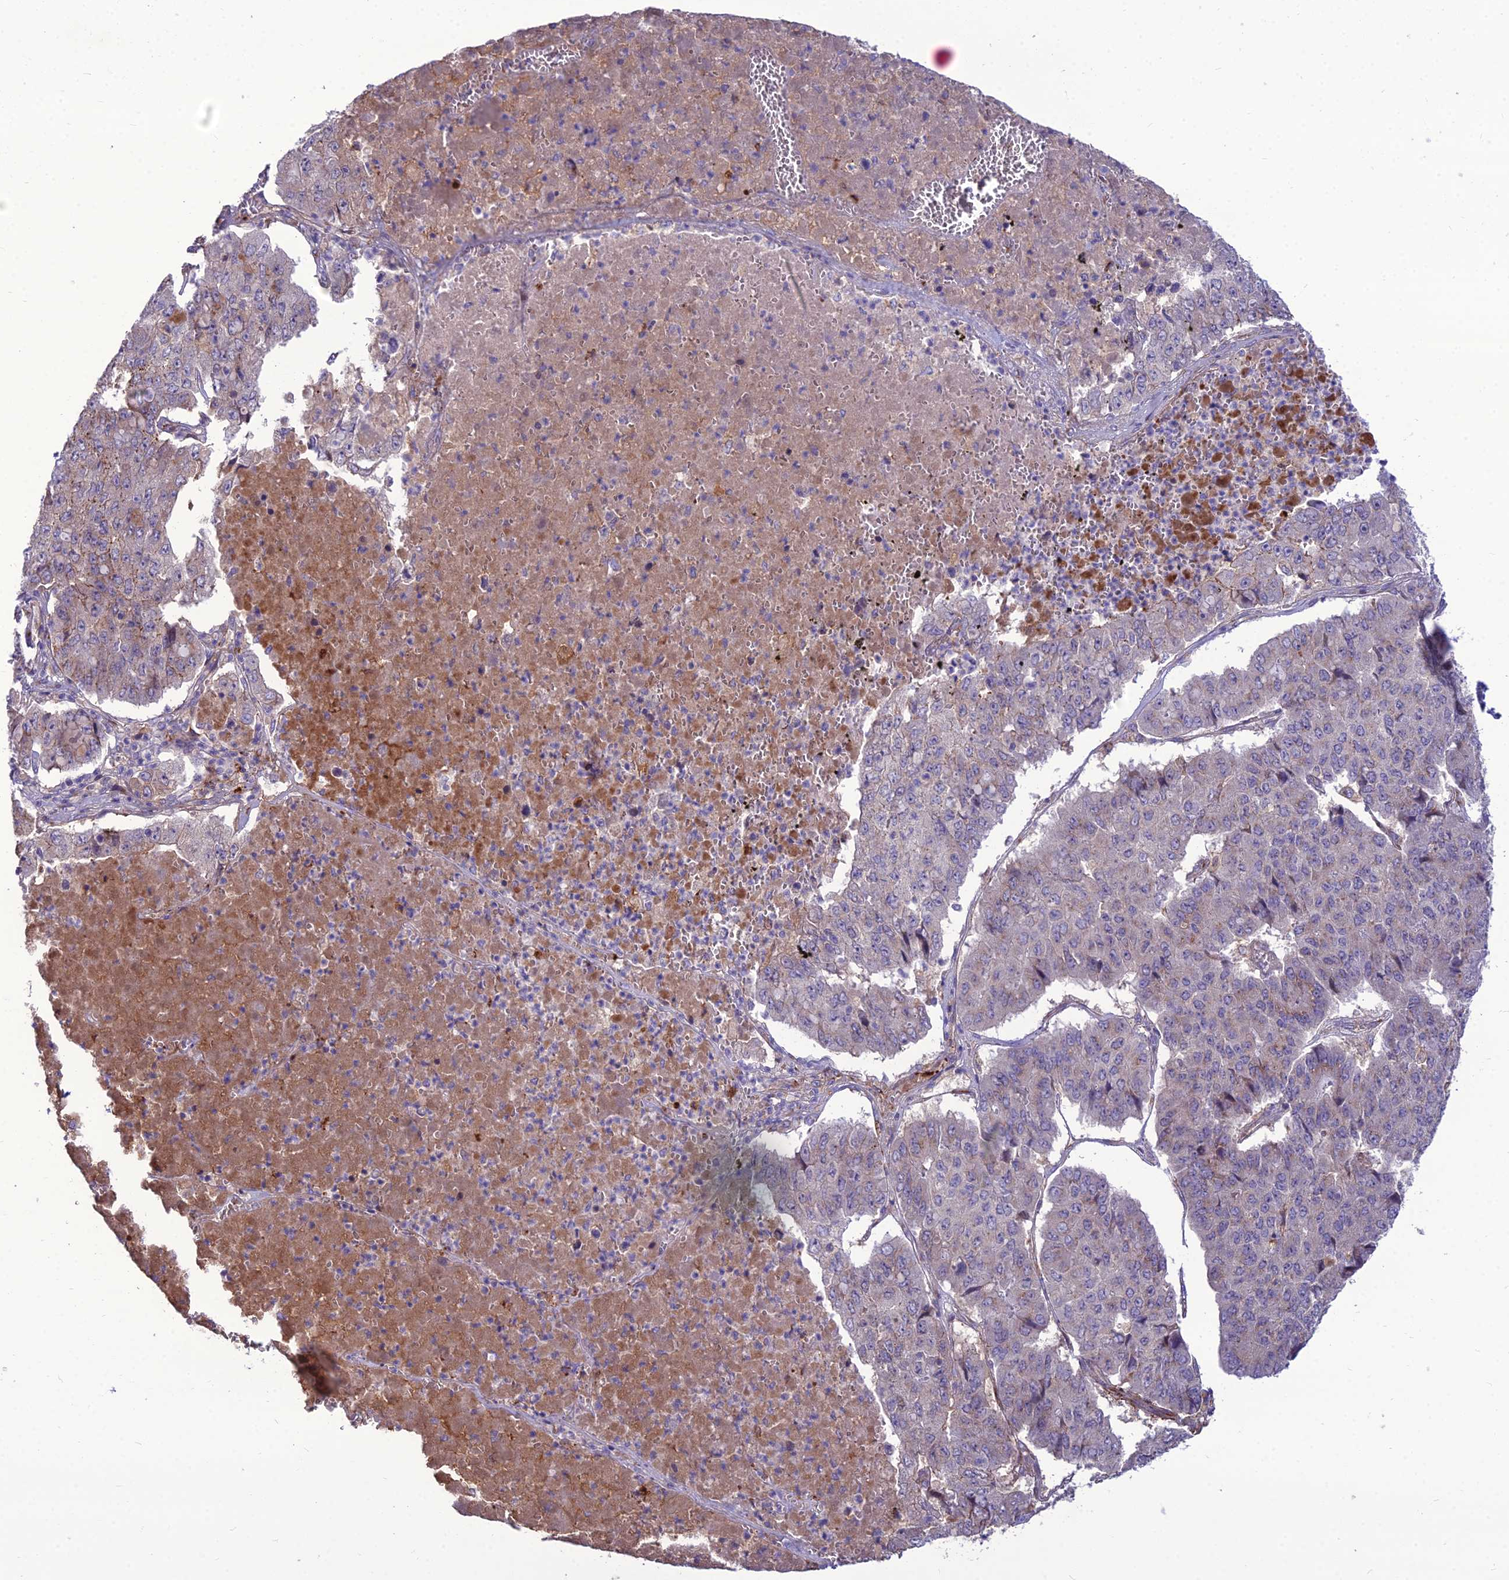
{"staining": {"intensity": "negative", "quantity": "none", "location": "none"}, "tissue": "pancreatic cancer", "cell_type": "Tumor cells", "image_type": "cancer", "snomed": [{"axis": "morphology", "description": "Adenocarcinoma, NOS"}, {"axis": "topography", "description": "Pancreas"}], "caption": "This is a image of immunohistochemistry (IHC) staining of adenocarcinoma (pancreatic), which shows no staining in tumor cells. (Immunohistochemistry (ihc), brightfield microscopy, high magnification).", "gene": "SPRYD7", "patient": {"sex": "male", "age": 50}}